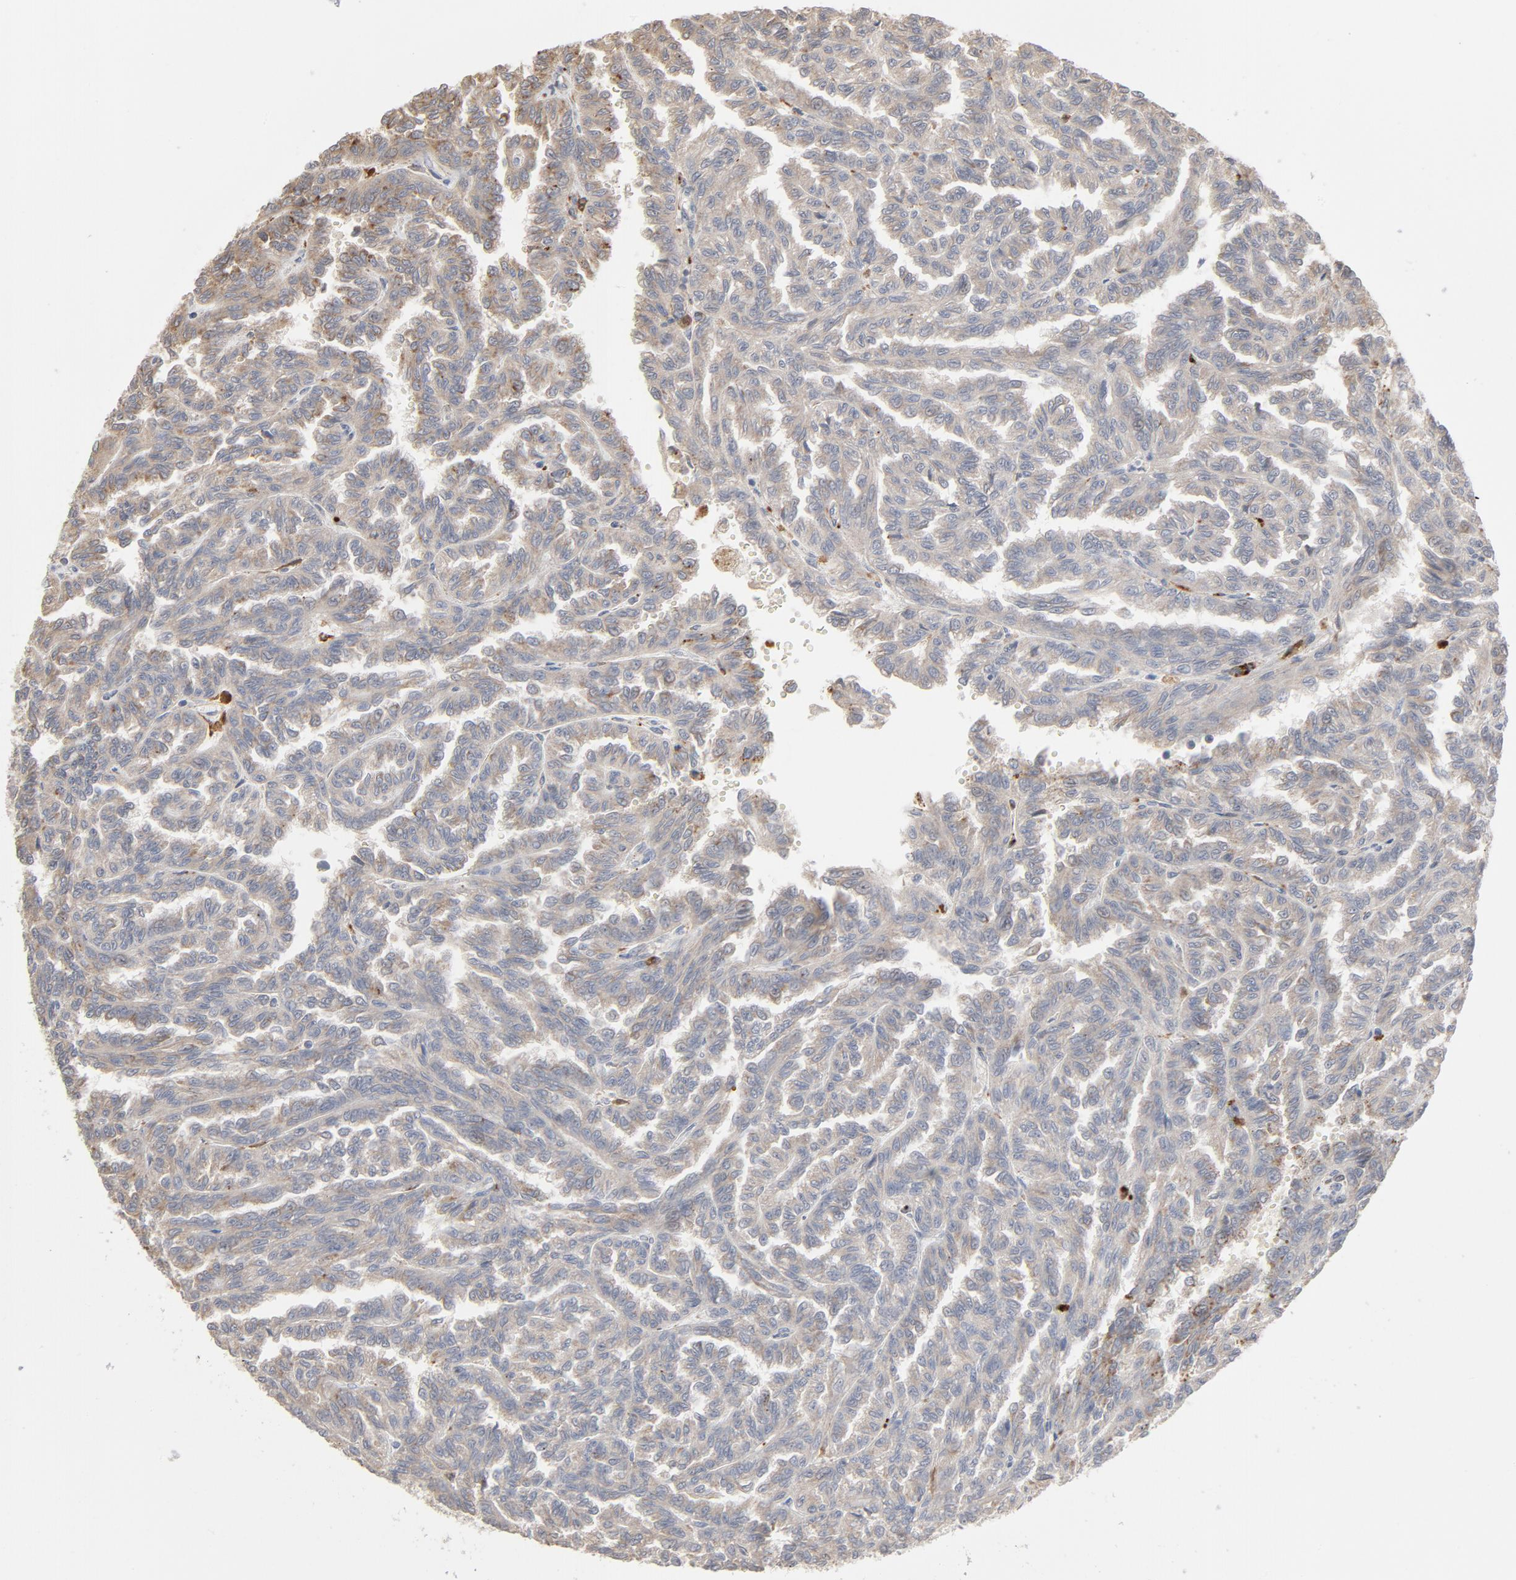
{"staining": {"intensity": "moderate", "quantity": "<25%", "location": "cytoplasmic/membranous"}, "tissue": "renal cancer", "cell_type": "Tumor cells", "image_type": "cancer", "snomed": [{"axis": "morphology", "description": "Inflammation, NOS"}, {"axis": "morphology", "description": "Adenocarcinoma, NOS"}, {"axis": "topography", "description": "Kidney"}], "caption": "Renal cancer (adenocarcinoma) stained with a brown dye displays moderate cytoplasmic/membranous positive positivity in approximately <25% of tumor cells.", "gene": "POMT2", "patient": {"sex": "male", "age": 68}}